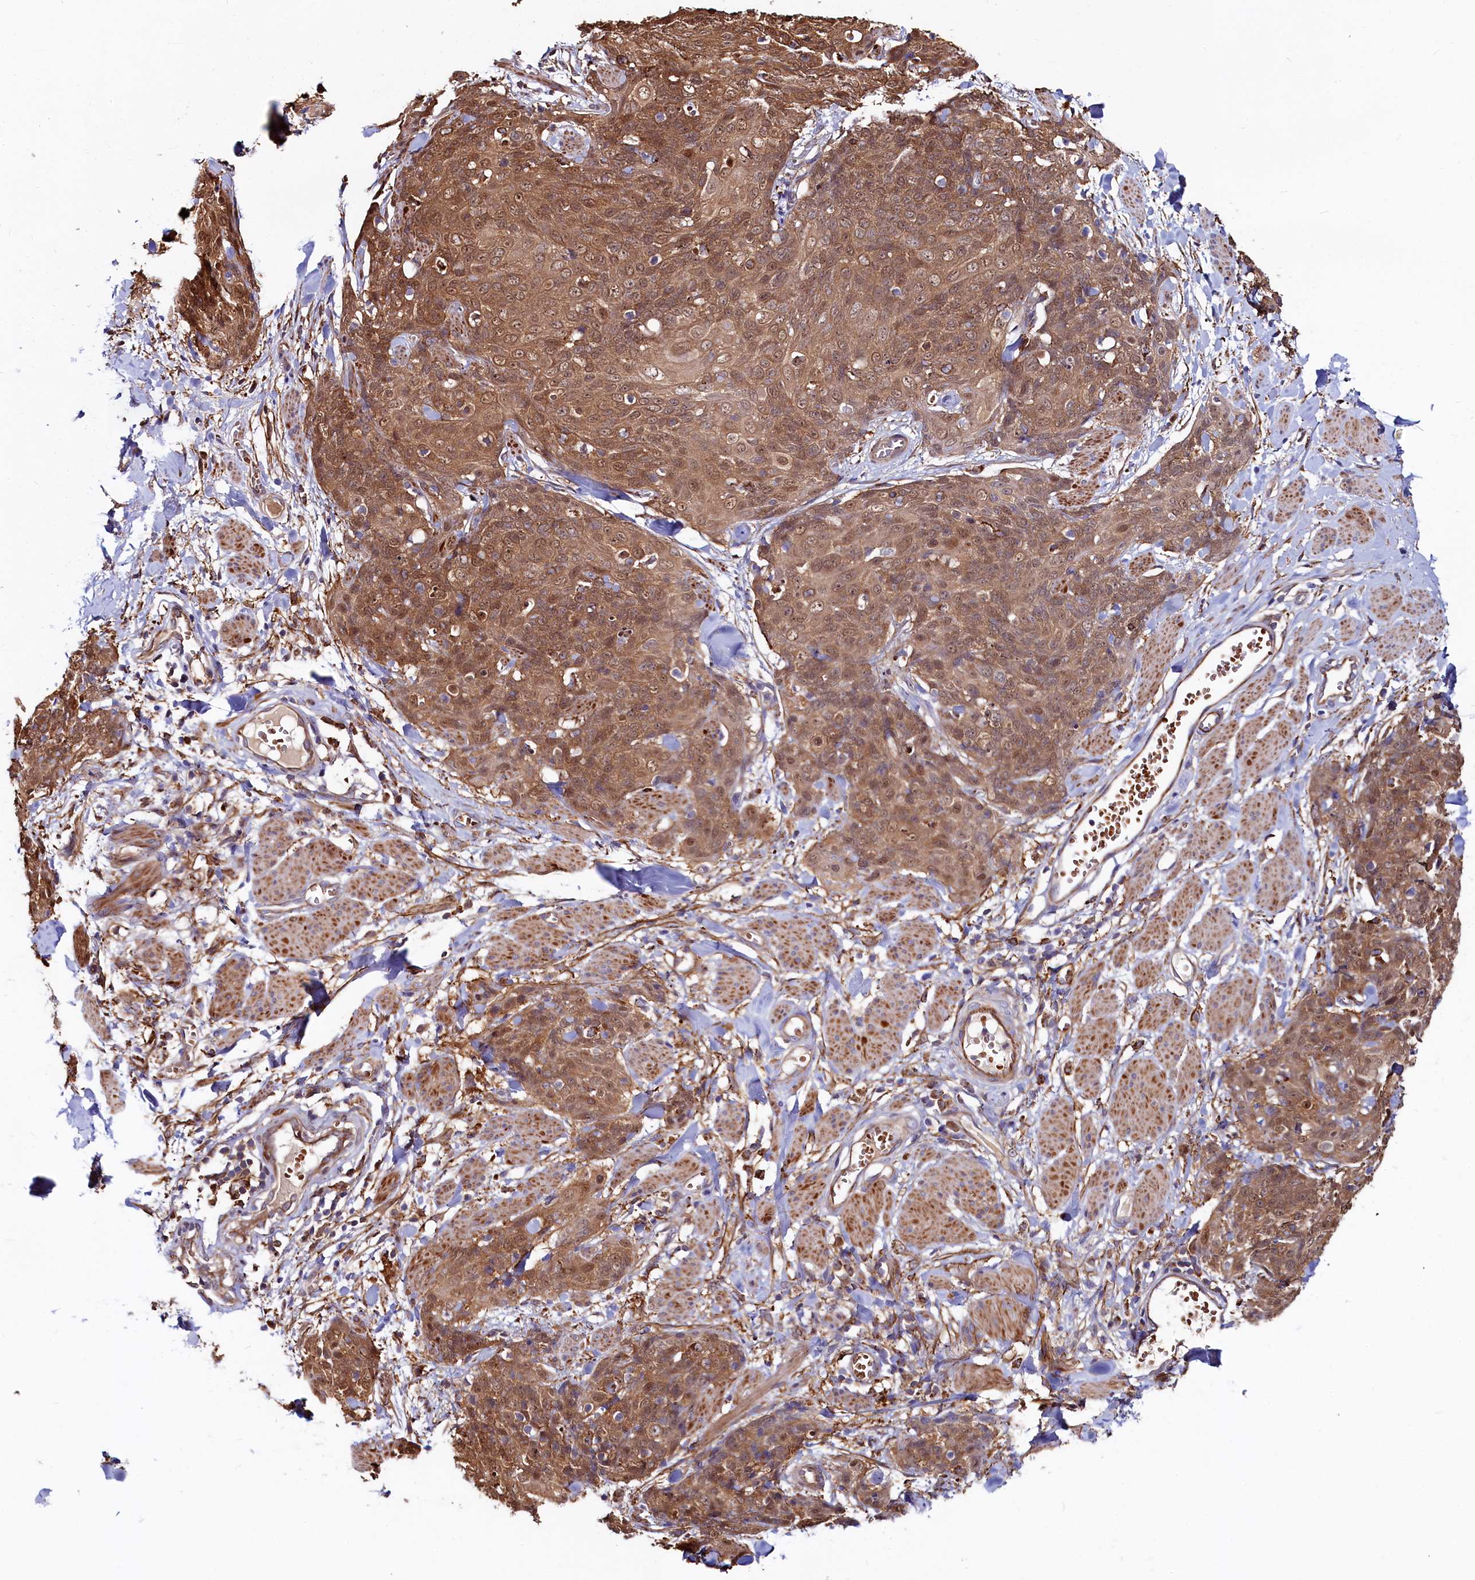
{"staining": {"intensity": "moderate", "quantity": ">75%", "location": "cytoplasmic/membranous,nuclear"}, "tissue": "skin cancer", "cell_type": "Tumor cells", "image_type": "cancer", "snomed": [{"axis": "morphology", "description": "Squamous cell carcinoma, NOS"}, {"axis": "topography", "description": "Skin"}, {"axis": "topography", "description": "Vulva"}], "caption": "Immunohistochemistry (IHC) staining of skin cancer, which exhibits medium levels of moderate cytoplasmic/membranous and nuclear staining in approximately >75% of tumor cells indicating moderate cytoplasmic/membranous and nuclear protein positivity. The staining was performed using DAB (brown) for protein detection and nuclei were counterstained in hematoxylin (blue).", "gene": "ASTE1", "patient": {"sex": "female", "age": 85}}